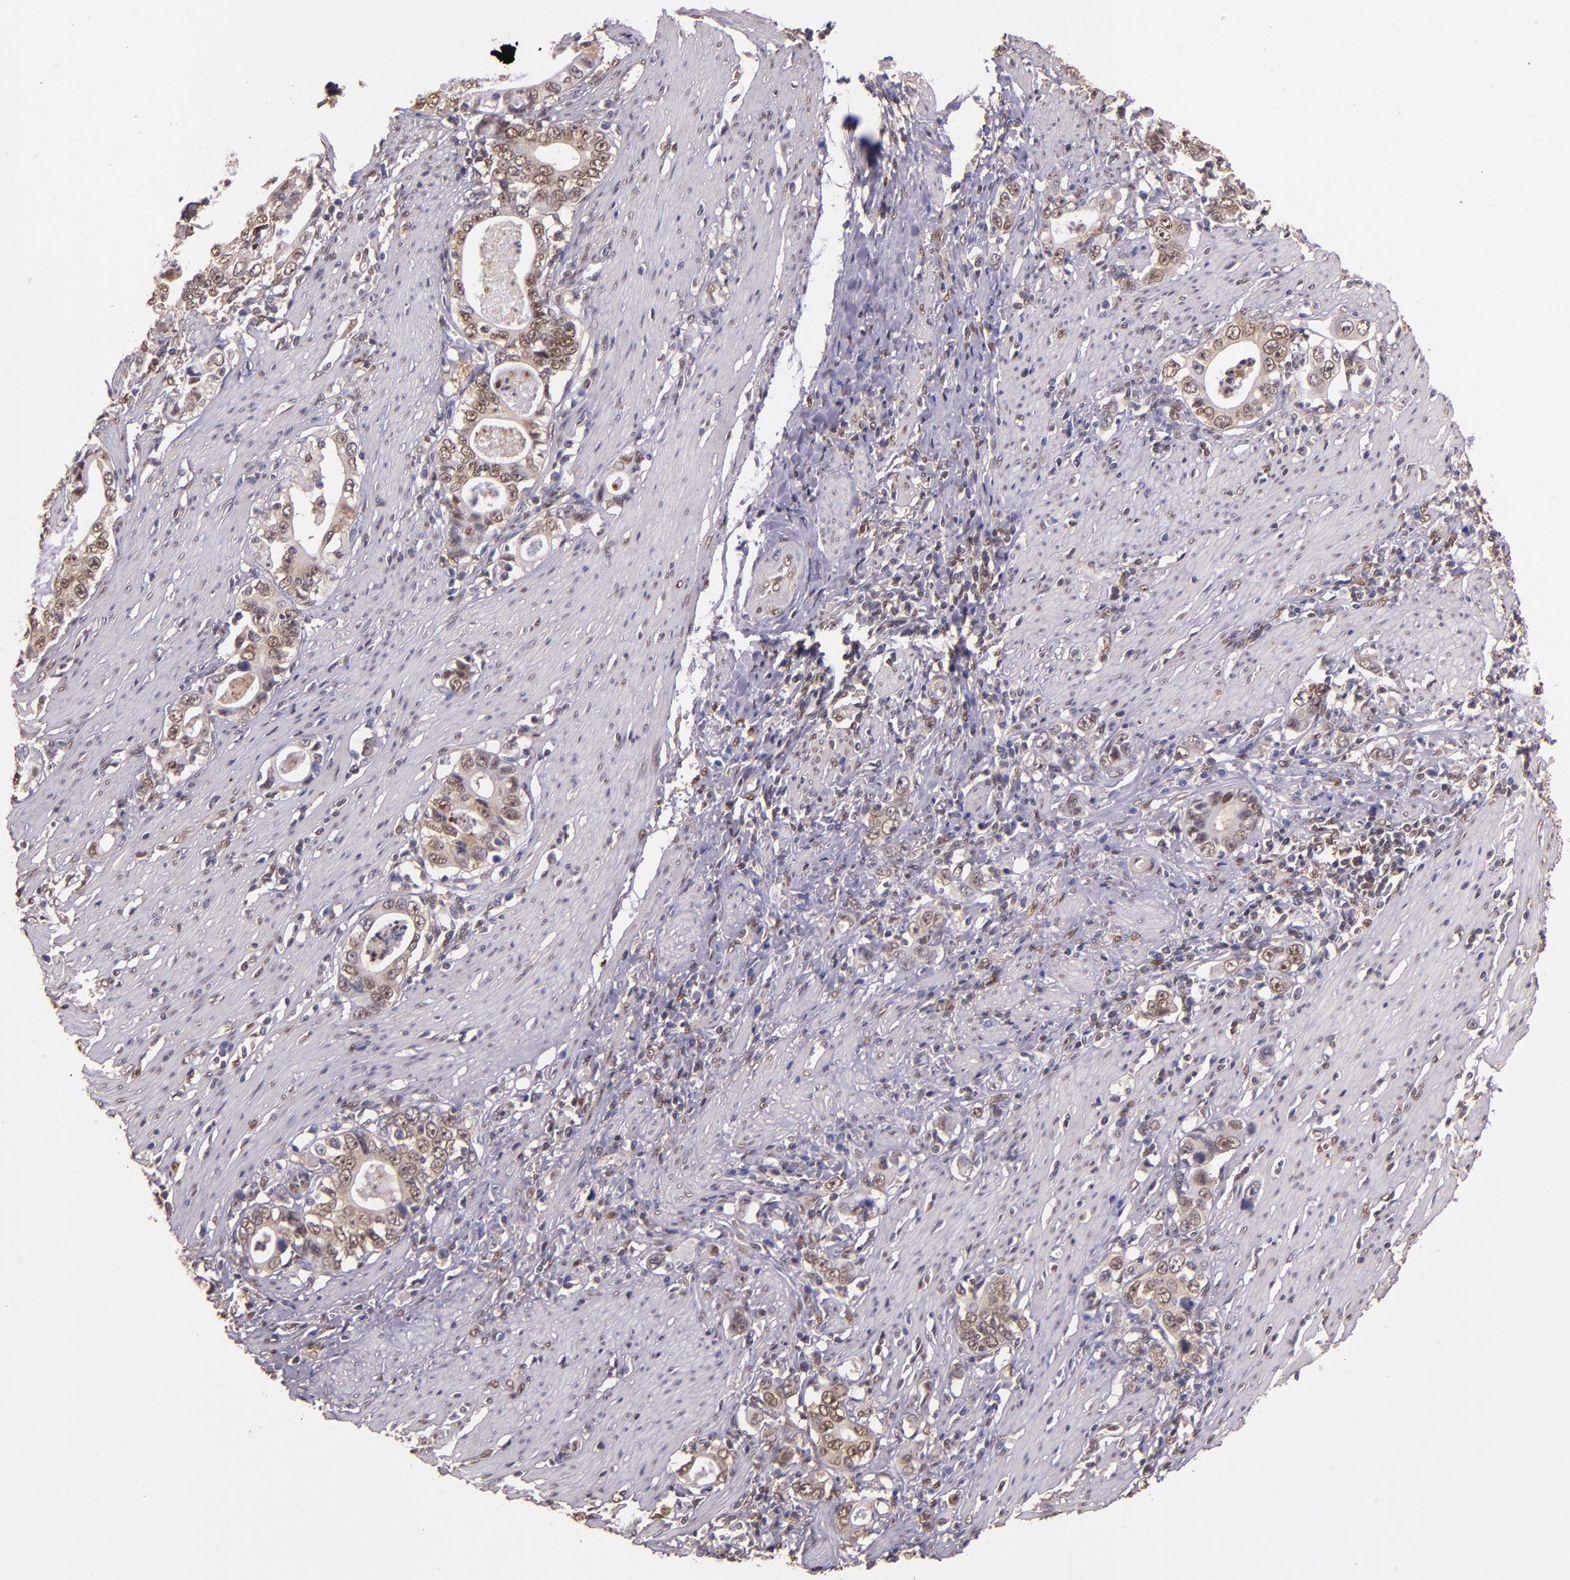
{"staining": {"intensity": "moderate", "quantity": "25%-75%", "location": "cytoplasmic/membranous,nuclear"}, "tissue": "stomach cancer", "cell_type": "Tumor cells", "image_type": "cancer", "snomed": [{"axis": "morphology", "description": "Adenocarcinoma, NOS"}, {"axis": "topography", "description": "Stomach, lower"}], "caption": "IHC of human stomach cancer (adenocarcinoma) displays medium levels of moderate cytoplasmic/membranous and nuclear staining in about 25%-75% of tumor cells. (brown staining indicates protein expression, while blue staining denotes nuclei).", "gene": "STAT6", "patient": {"sex": "female", "age": 72}}